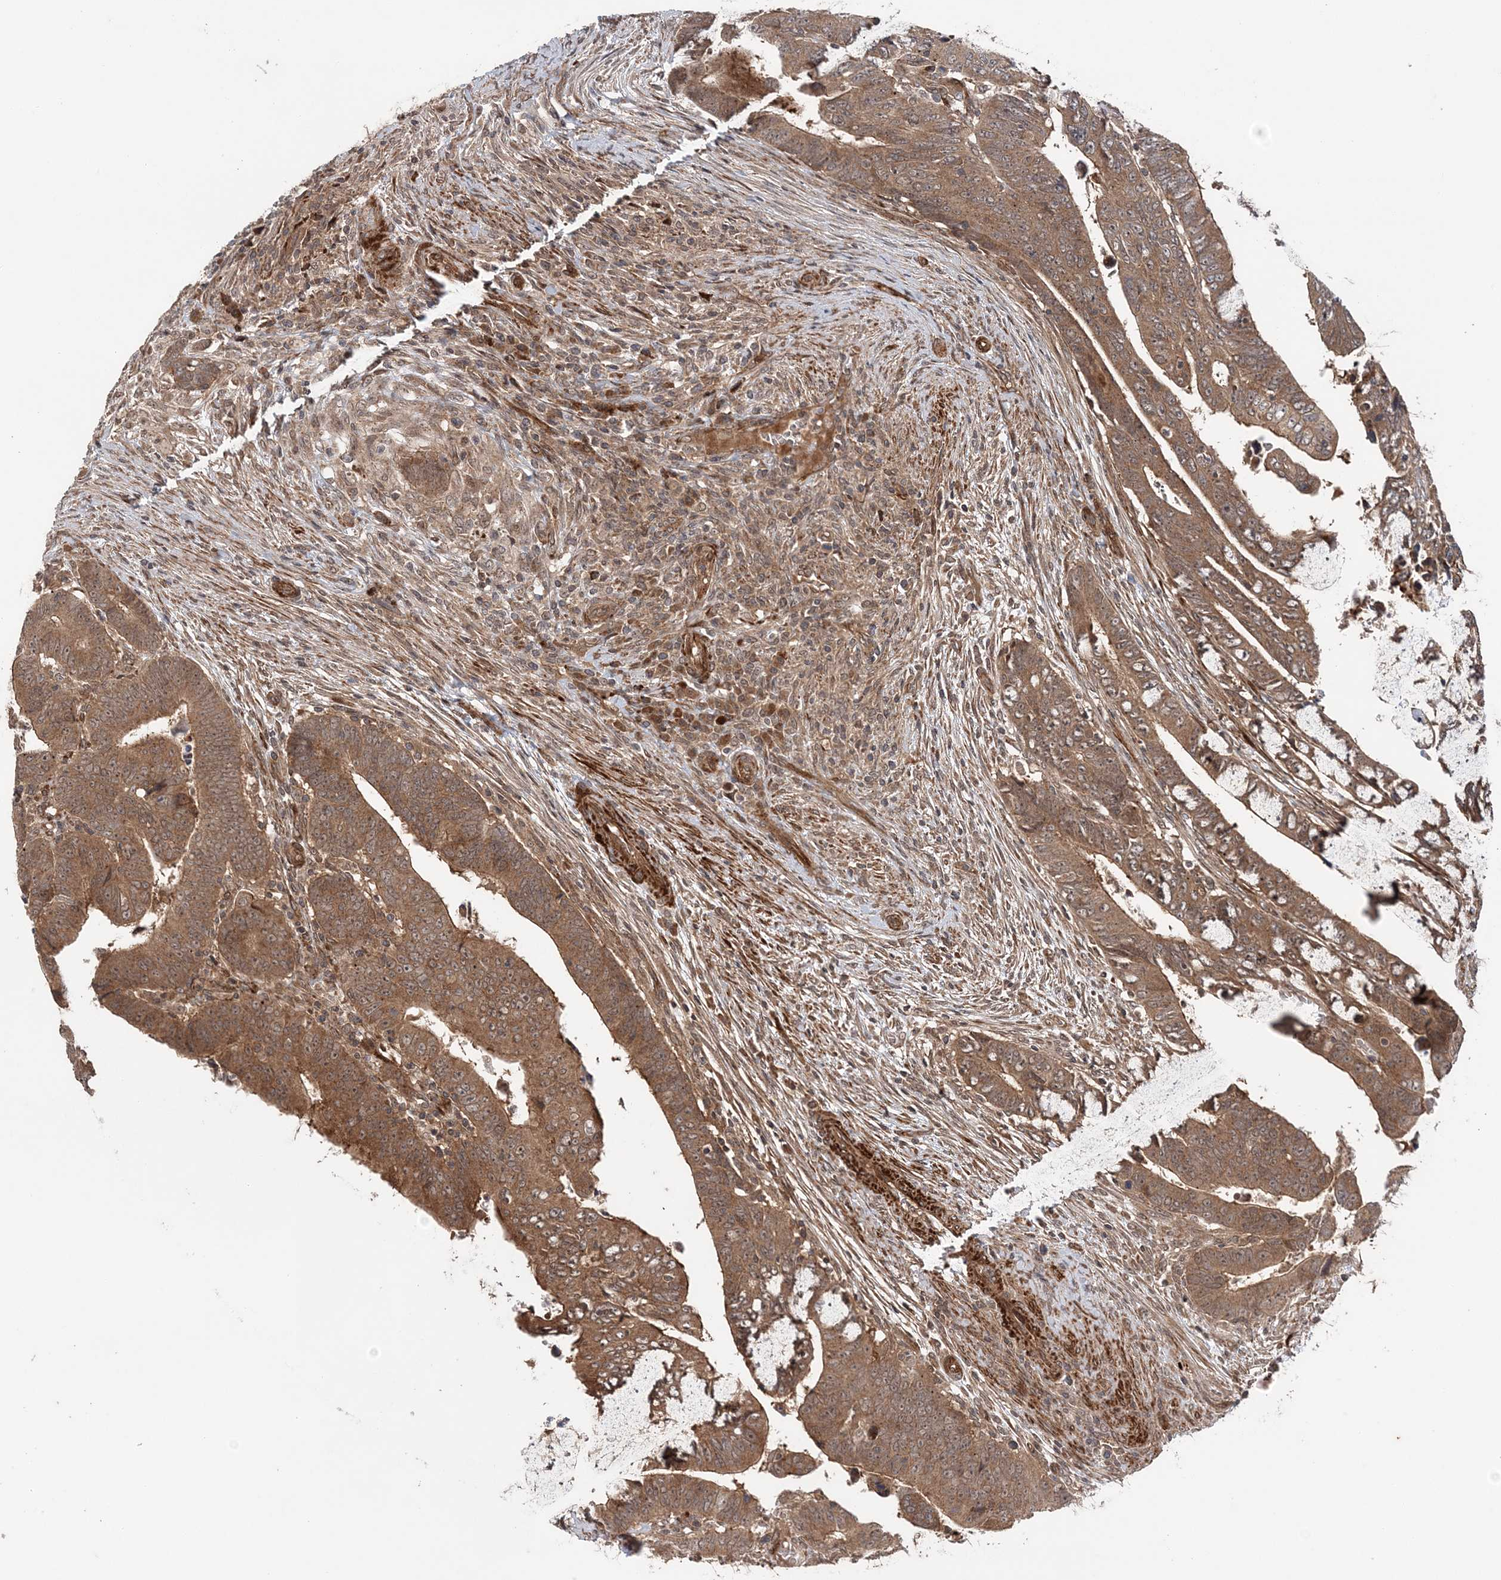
{"staining": {"intensity": "moderate", "quantity": ">75%", "location": "cytoplasmic/membranous"}, "tissue": "colorectal cancer", "cell_type": "Tumor cells", "image_type": "cancer", "snomed": [{"axis": "morphology", "description": "Normal tissue, NOS"}, {"axis": "morphology", "description": "Adenocarcinoma, NOS"}, {"axis": "topography", "description": "Rectum"}], "caption": "Immunohistochemical staining of colorectal adenocarcinoma displays moderate cytoplasmic/membranous protein expression in about >75% of tumor cells. The staining was performed using DAB (3,3'-diaminobenzidine) to visualize the protein expression in brown, while the nuclei were stained in blue with hematoxylin (Magnification: 20x).", "gene": "UBTD2", "patient": {"sex": "female", "age": 65}}